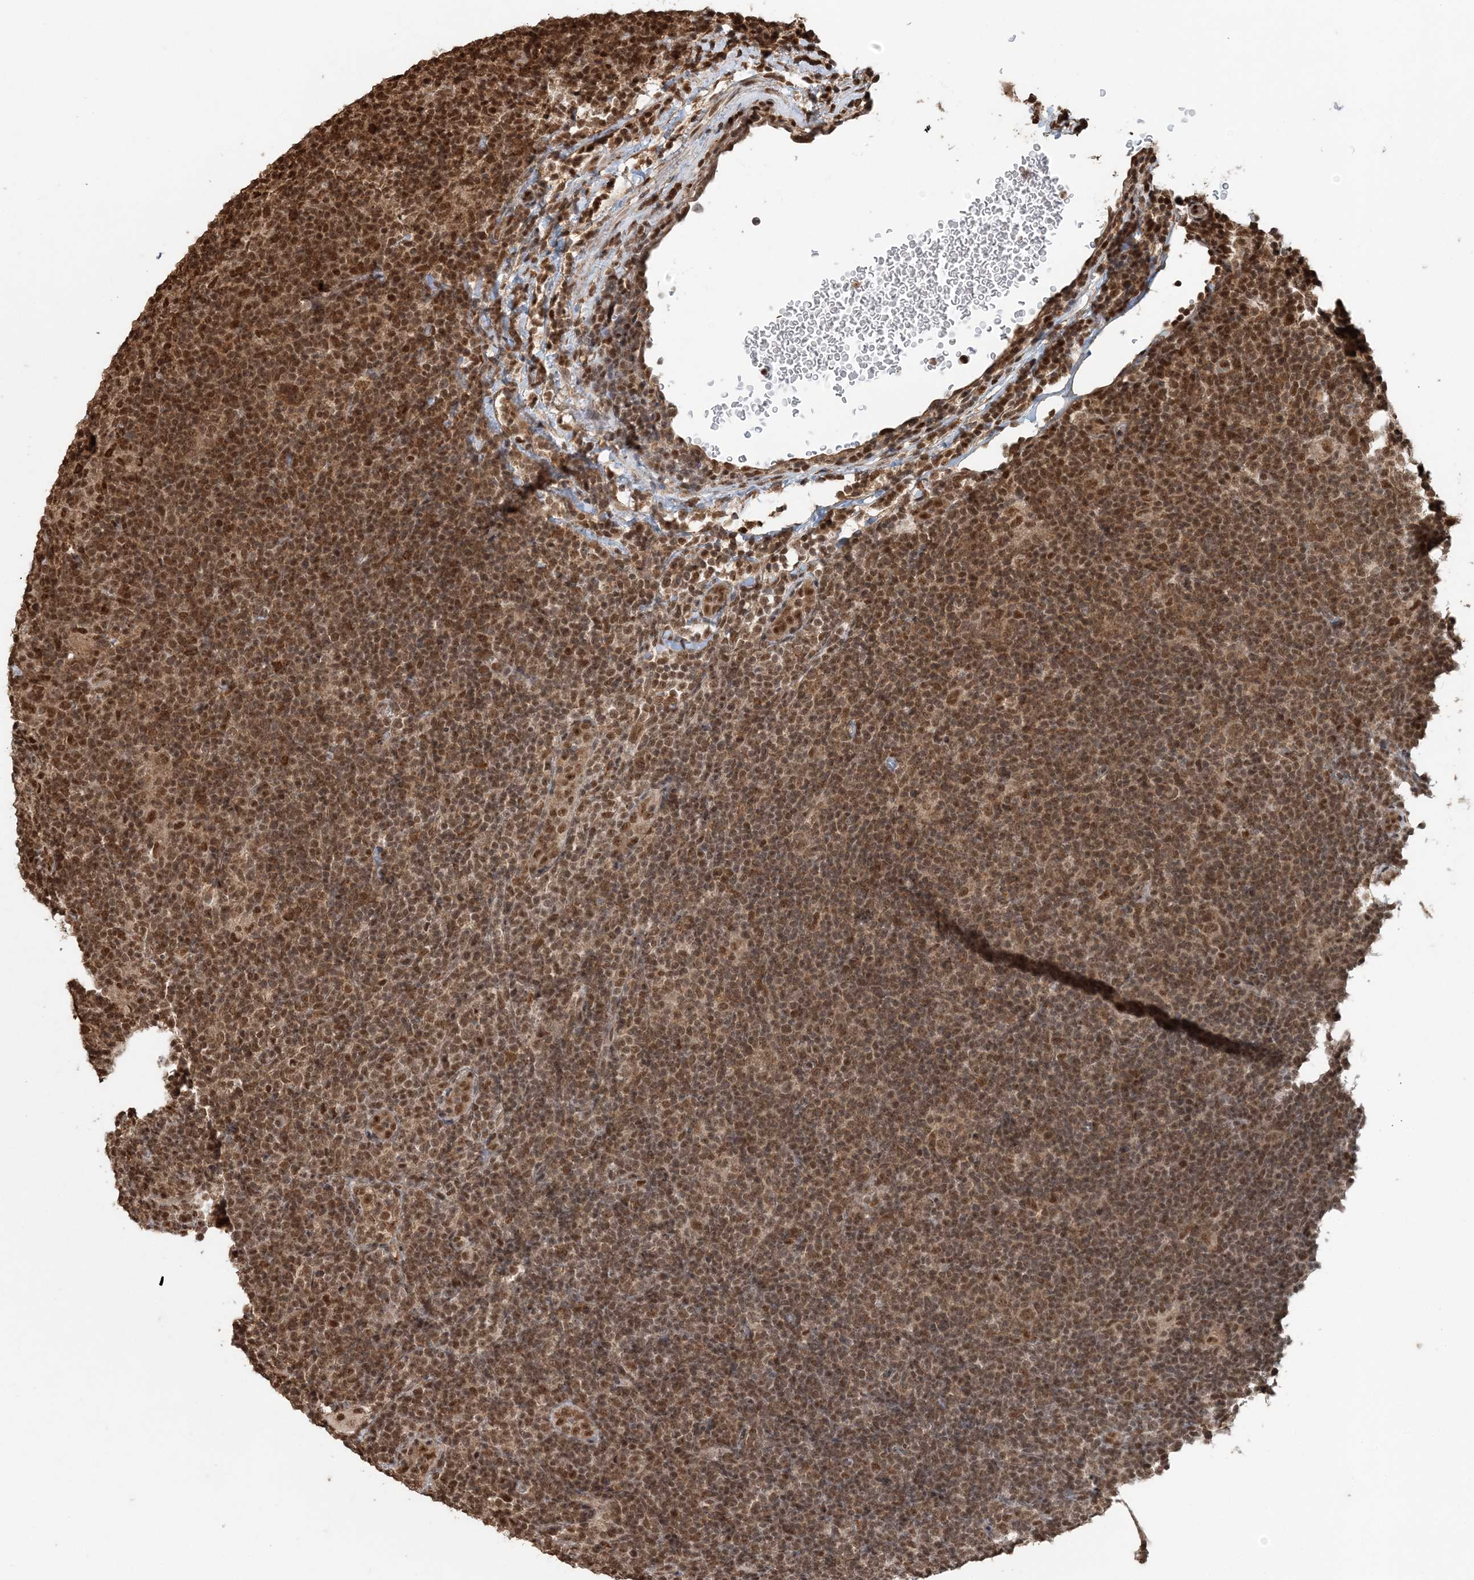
{"staining": {"intensity": "moderate", "quantity": ">75%", "location": "nuclear"}, "tissue": "lymphoma", "cell_type": "Tumor cells", "image_type": "cancer", "snomed": [{"axis": "morphology", "description": "Hodgkin's disease, NOS"}, {"axis": "topography", "description": "Lymph node"}], "caption": "Human Hodgkin's disease stained with a protein marker reveals moderate staining in tumor cells.", "gene": "ARHGAP35", "patient": {"sex": "female", "age": 57}}